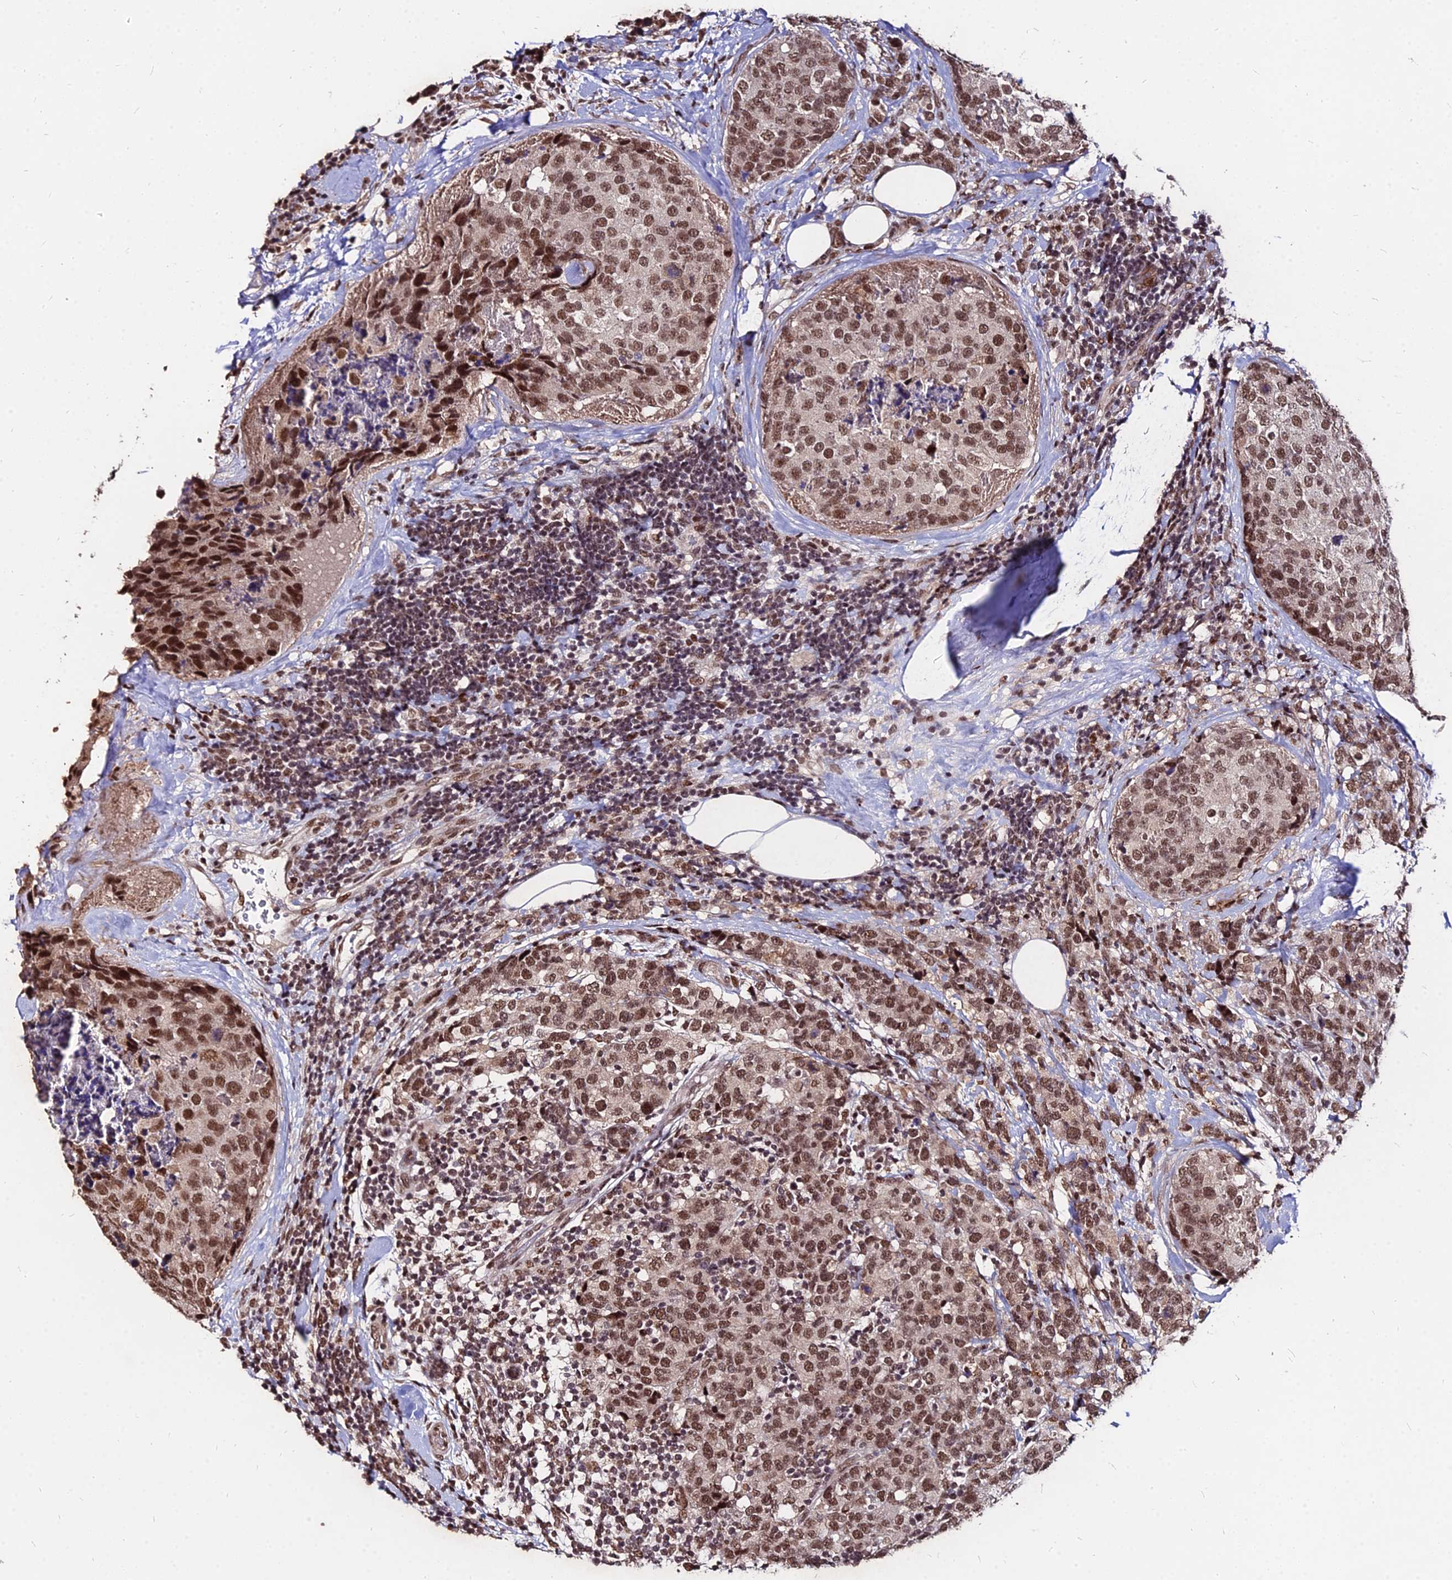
{"staining": {"intensity": "moderate", "quantity": ">75%", "location": "nuclear"}, "tissue": "breast cancer", "cell_type": "Tumor cells", "image_type": "cancer", "snomed": [{"axis": "morphology", "description": "Lobular carcinoma"}, {"axis": "topography", "description": "Breast"}], "caption": "DAB (3,3'-diaminobenzidine) immunohistochemical staining of lobular carcinoma (breast) demonstrates moderate nuclear protein expression in approximately >75% of tumor cells.", "gene": "ZBED4", "patient": {"sex": "female", "age": 59}}